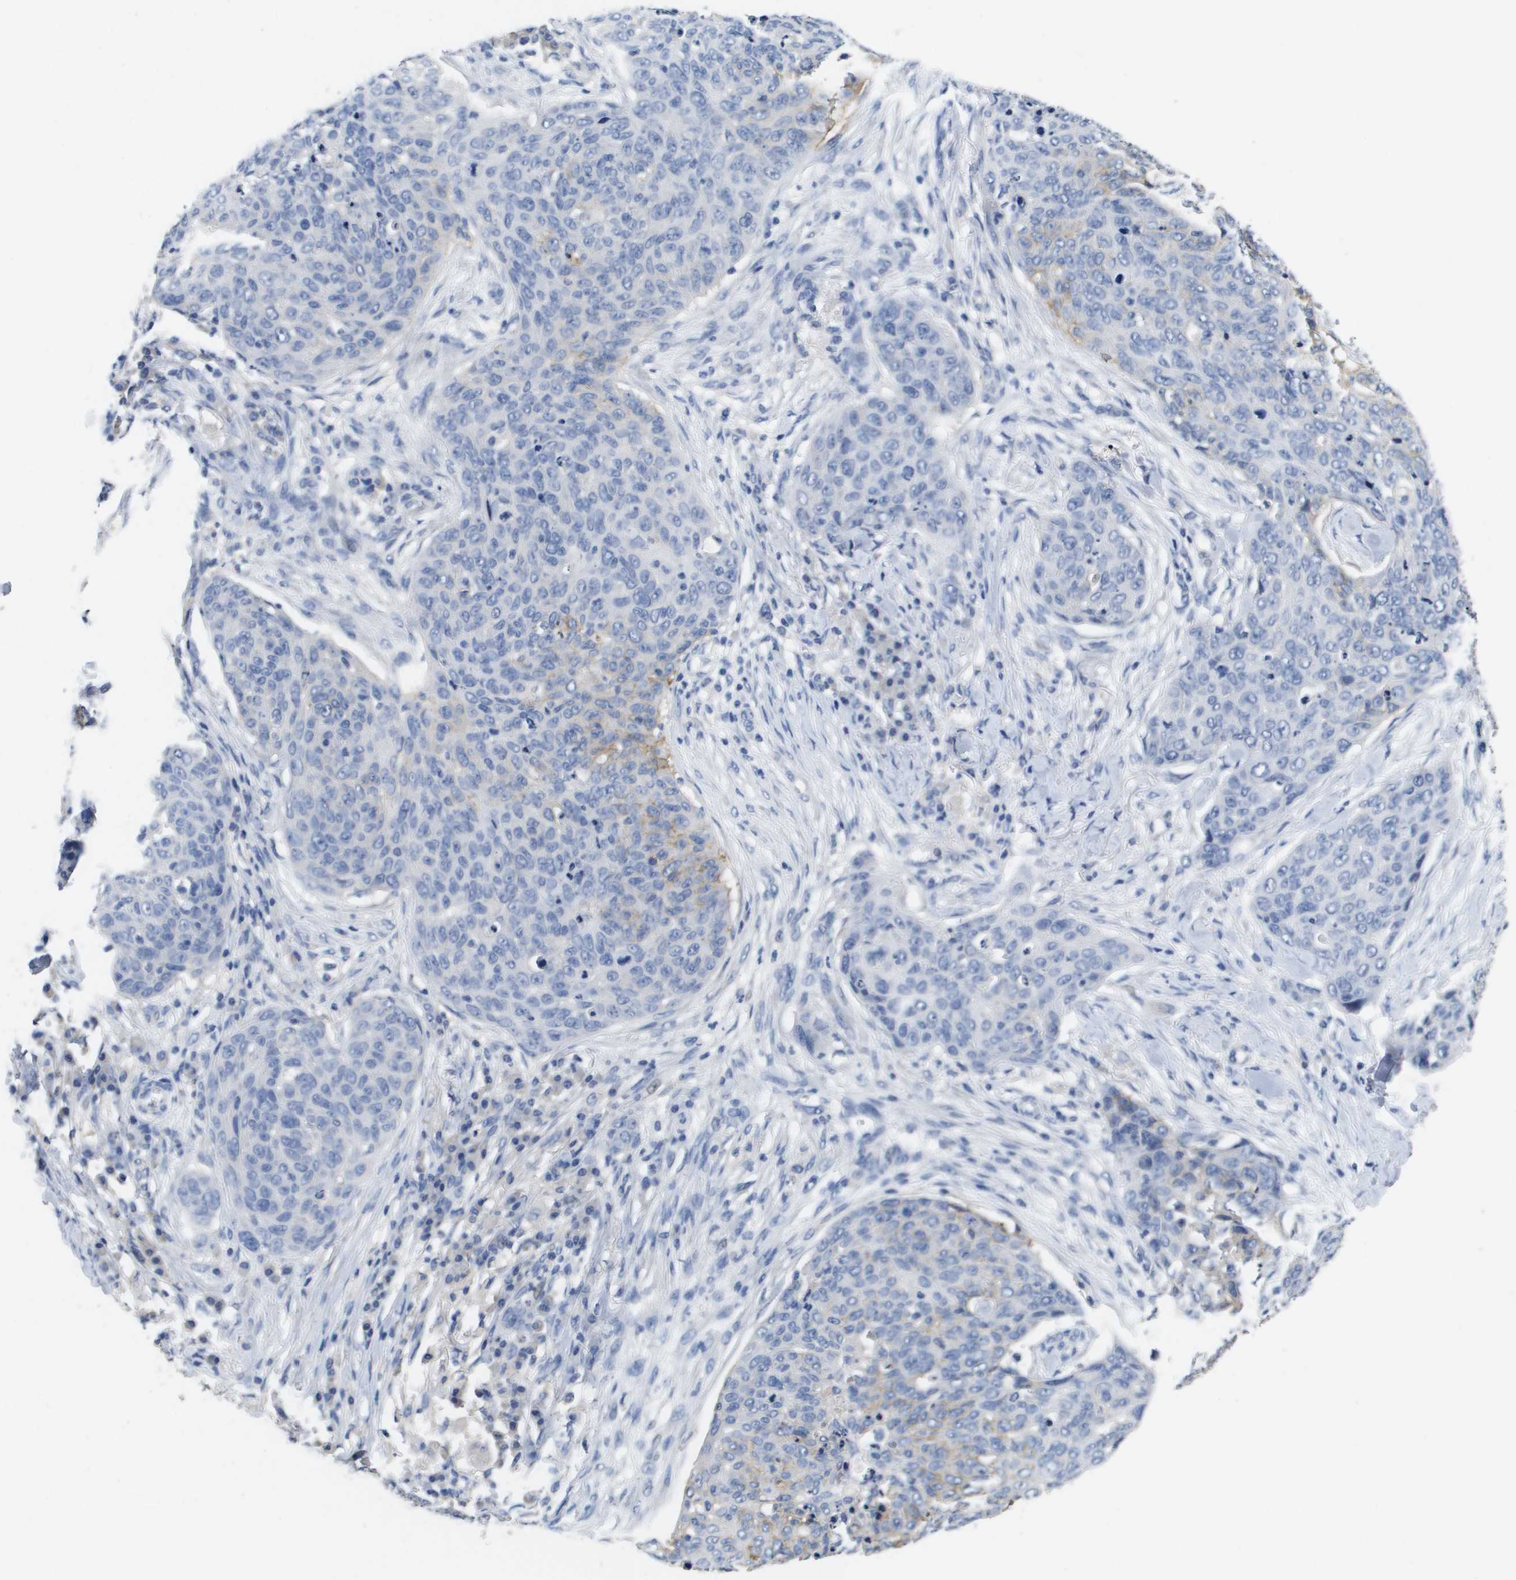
{"staining": {"intensity": "weak", "quantity": "<25%", "location": "cytoplasmic/membranous"}, "tissue": "skin cancer", "cell_type": "Tumor cells", "image_type": "cancer", "snomed": [{"axis": "morphology", "description": "Squamous cell carcinoma in situ, NOS"}, {"axis": "morphology", "description": "Squamous cell carcinoma, NOS"}, {"axis": "topography", "description": "Skin"}], "caption": "IHC histopathology image of skin cancer (squamous cell carcinoma in situ) stained for a protein (brown), which exhibits no expression in tumor cells.", "gene": "CA9", "patient": {"sex": "male", "age": 93}}